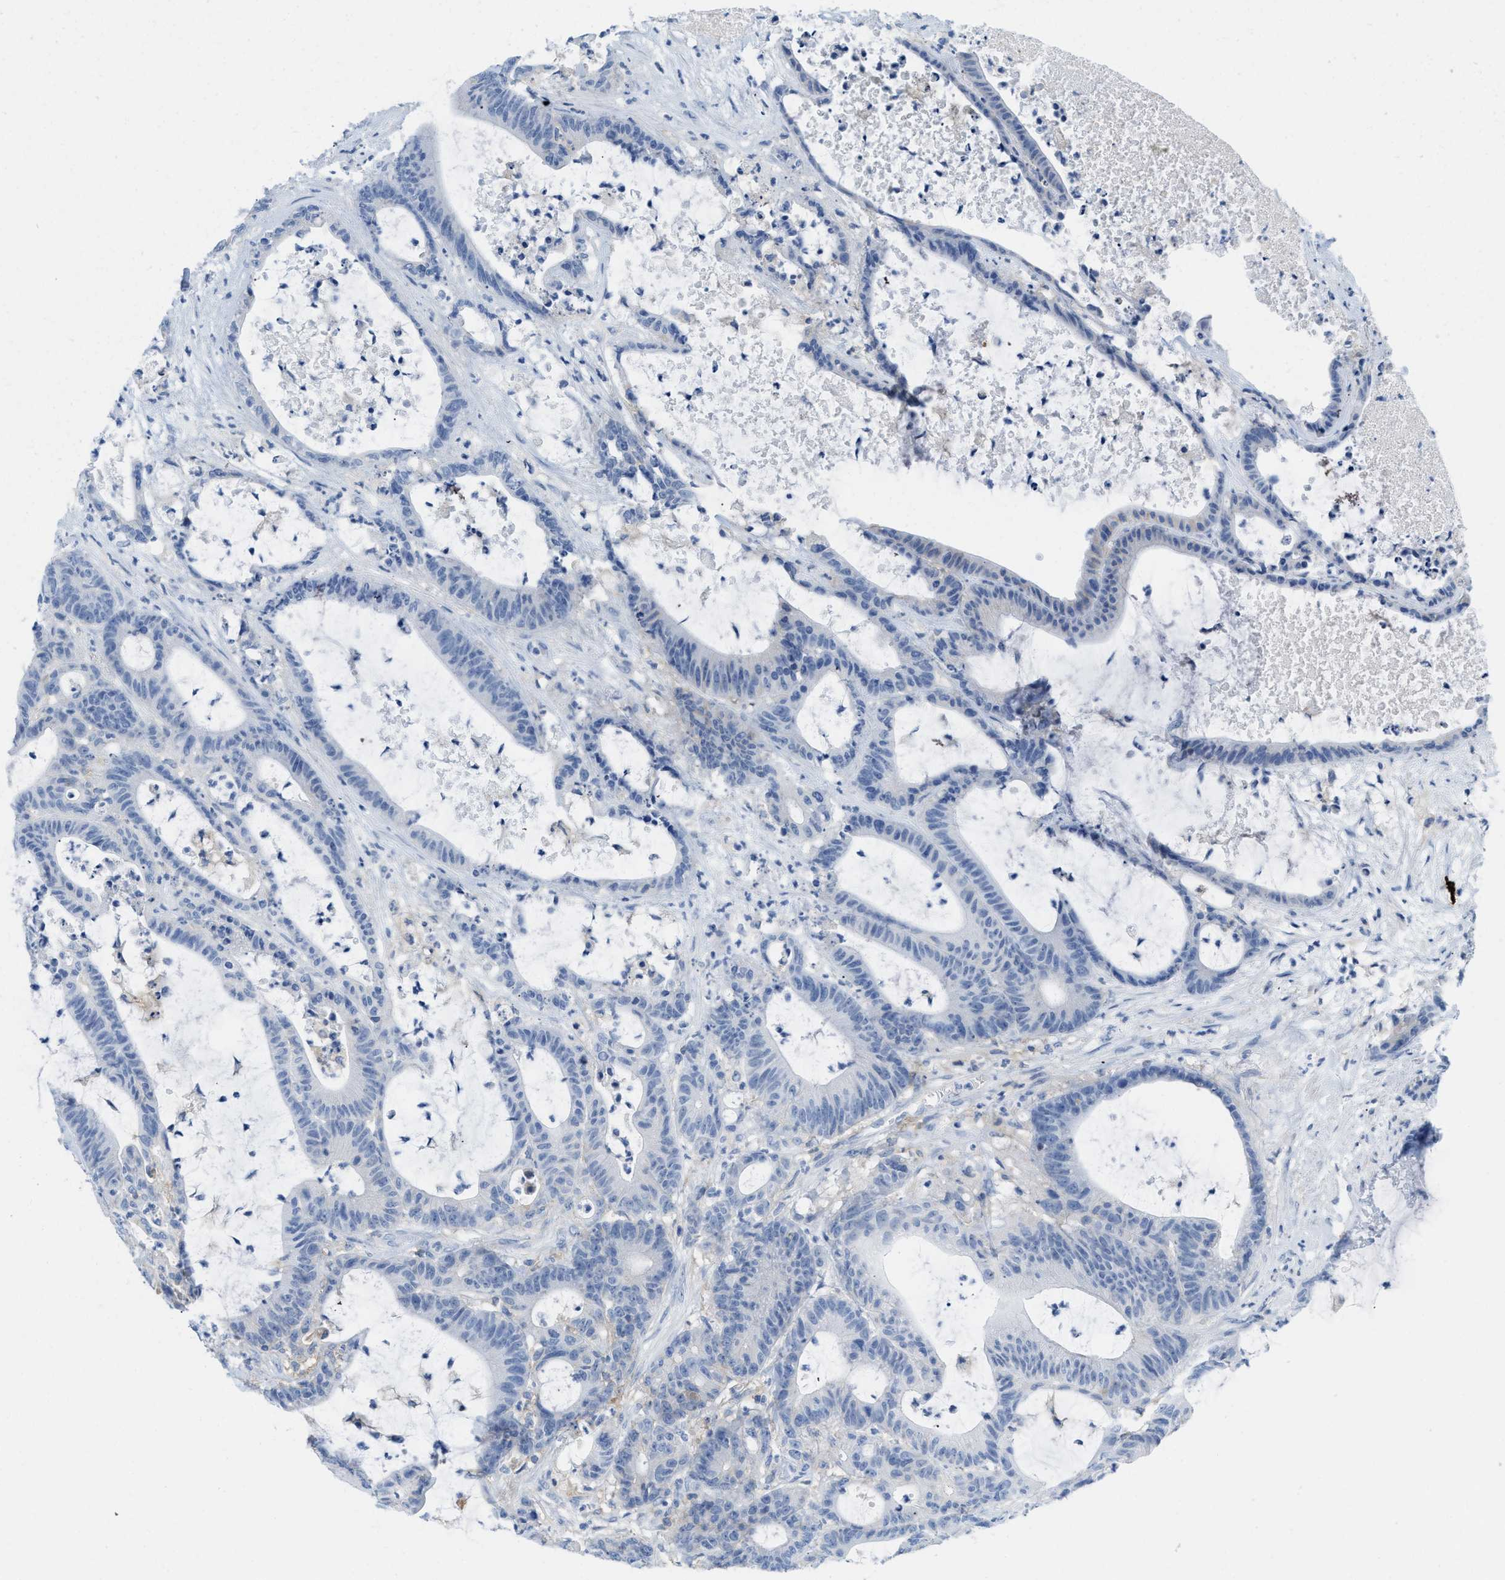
{"staining": {"intensity": "negative", "quantity": "none", "location": "none"}, "tissue": "colorectal cancer", "cell_type": "Tumor cells", "image_type": "cancer", "snomed": [{"axis": "morphology", "description": "Adenocarcinoma, NOS"}, {"axis": "topography", "description": "Colon"}], "caption": "Image shows no protein expression in tumor cells of colorectal cancer tissue.", "gene": "SLC3A2", "patient": {"sex": "female", "age": 84}}